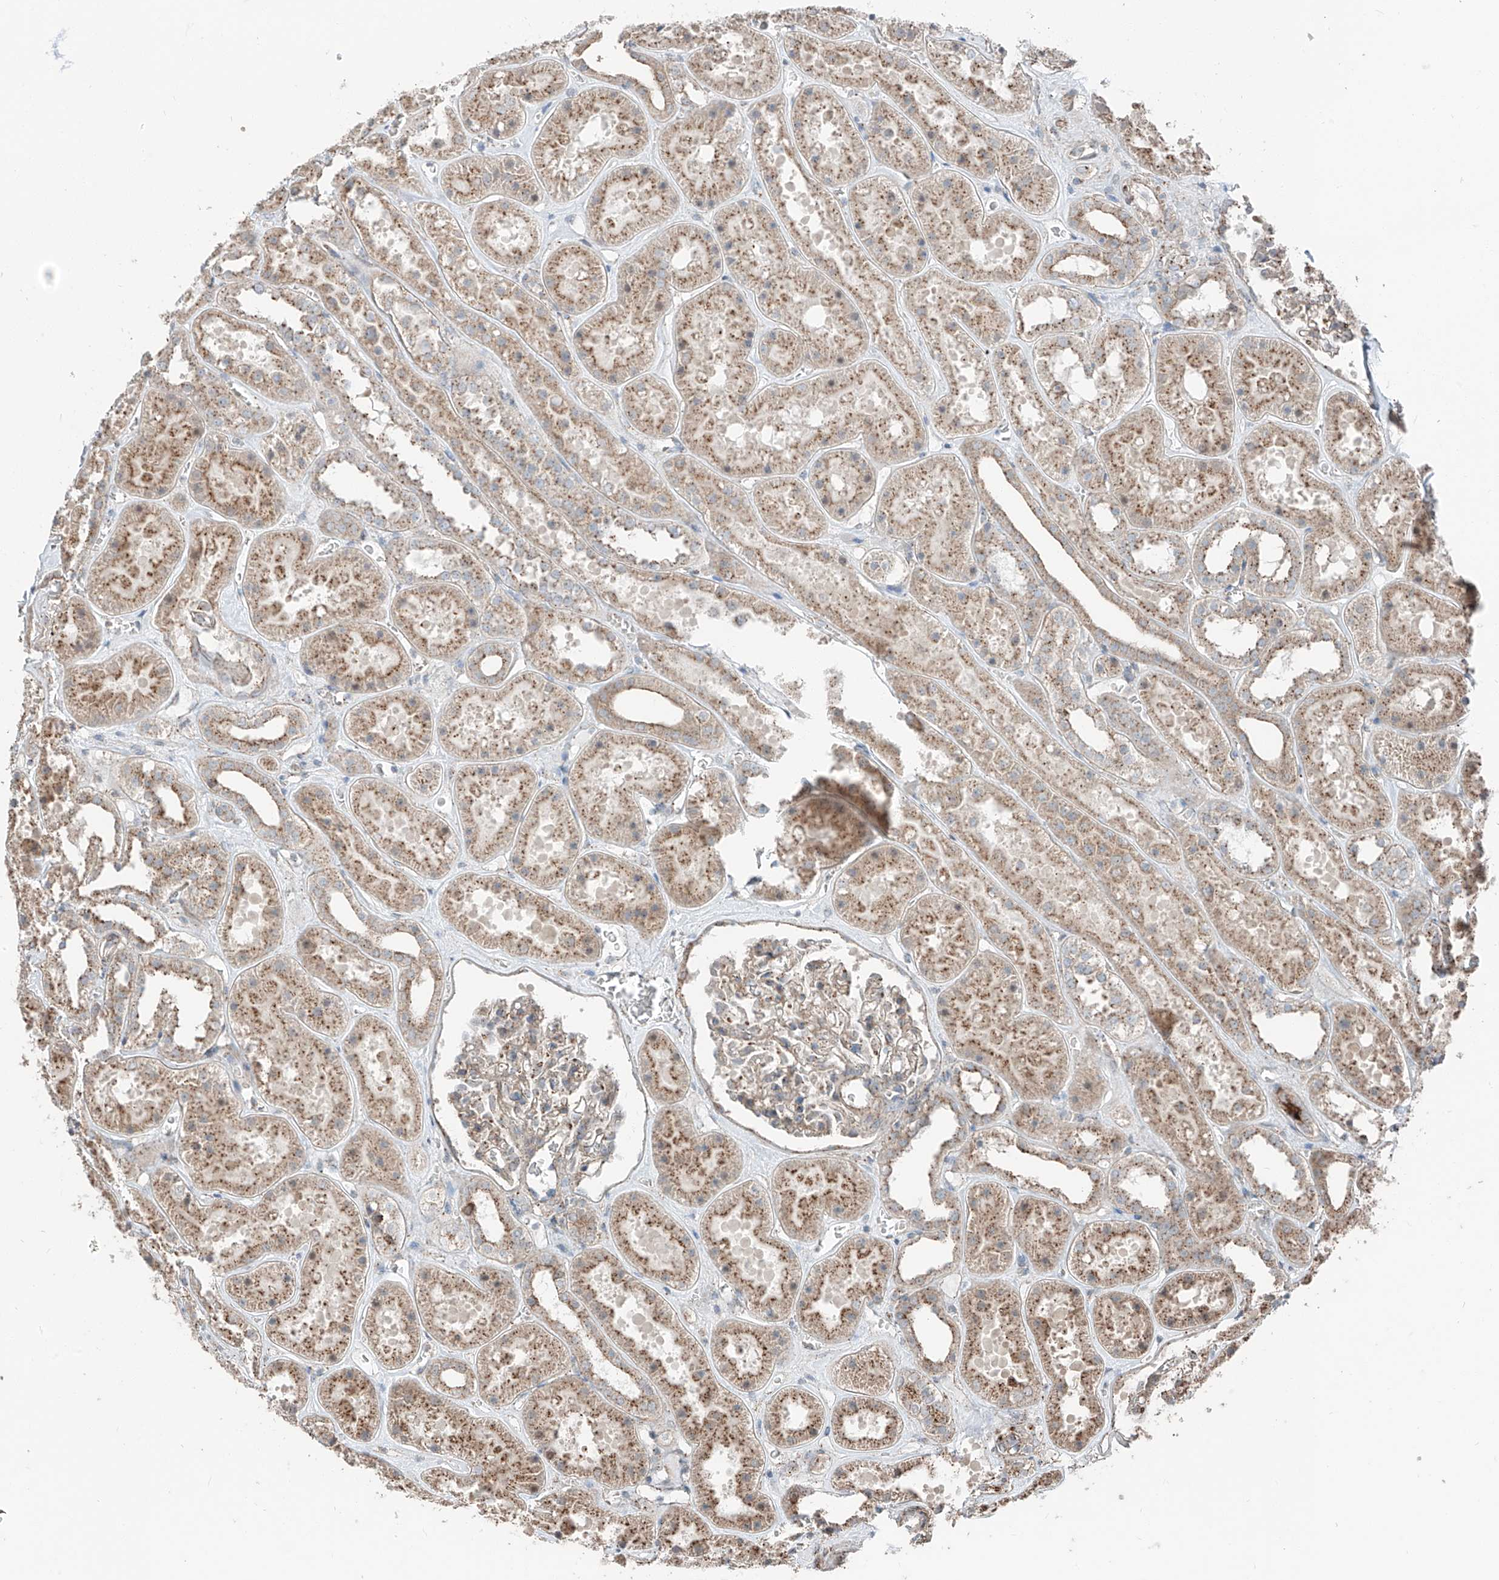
{"staining": {"intensity": "weak", "quantity": ">75%", "location": "cytoplasmic/membranous"}, "tissue": "kidney", "cell_type": "Cells in glomeruli", "image_type": "normal", "snomed": [{"axis": "morphology", "description": "Normal tissue, NOS"}, {"axis": "topography", "description": "Kidney"}], "caption": "Immunohistochemistry (IHC) staining of unremarkable kidney, which reveals low levels of weak cytoplasmic/membranous expression in about >75% of cells in glomeruli indicating weak cytoplasmic/membranous protein staining. The staining was performed using DAB (brown) for protein detection and nuclei were counterstained in hematoxylin (blue).", "gene": "CEP162", "patient": {"sex": "female", "age": 41}}